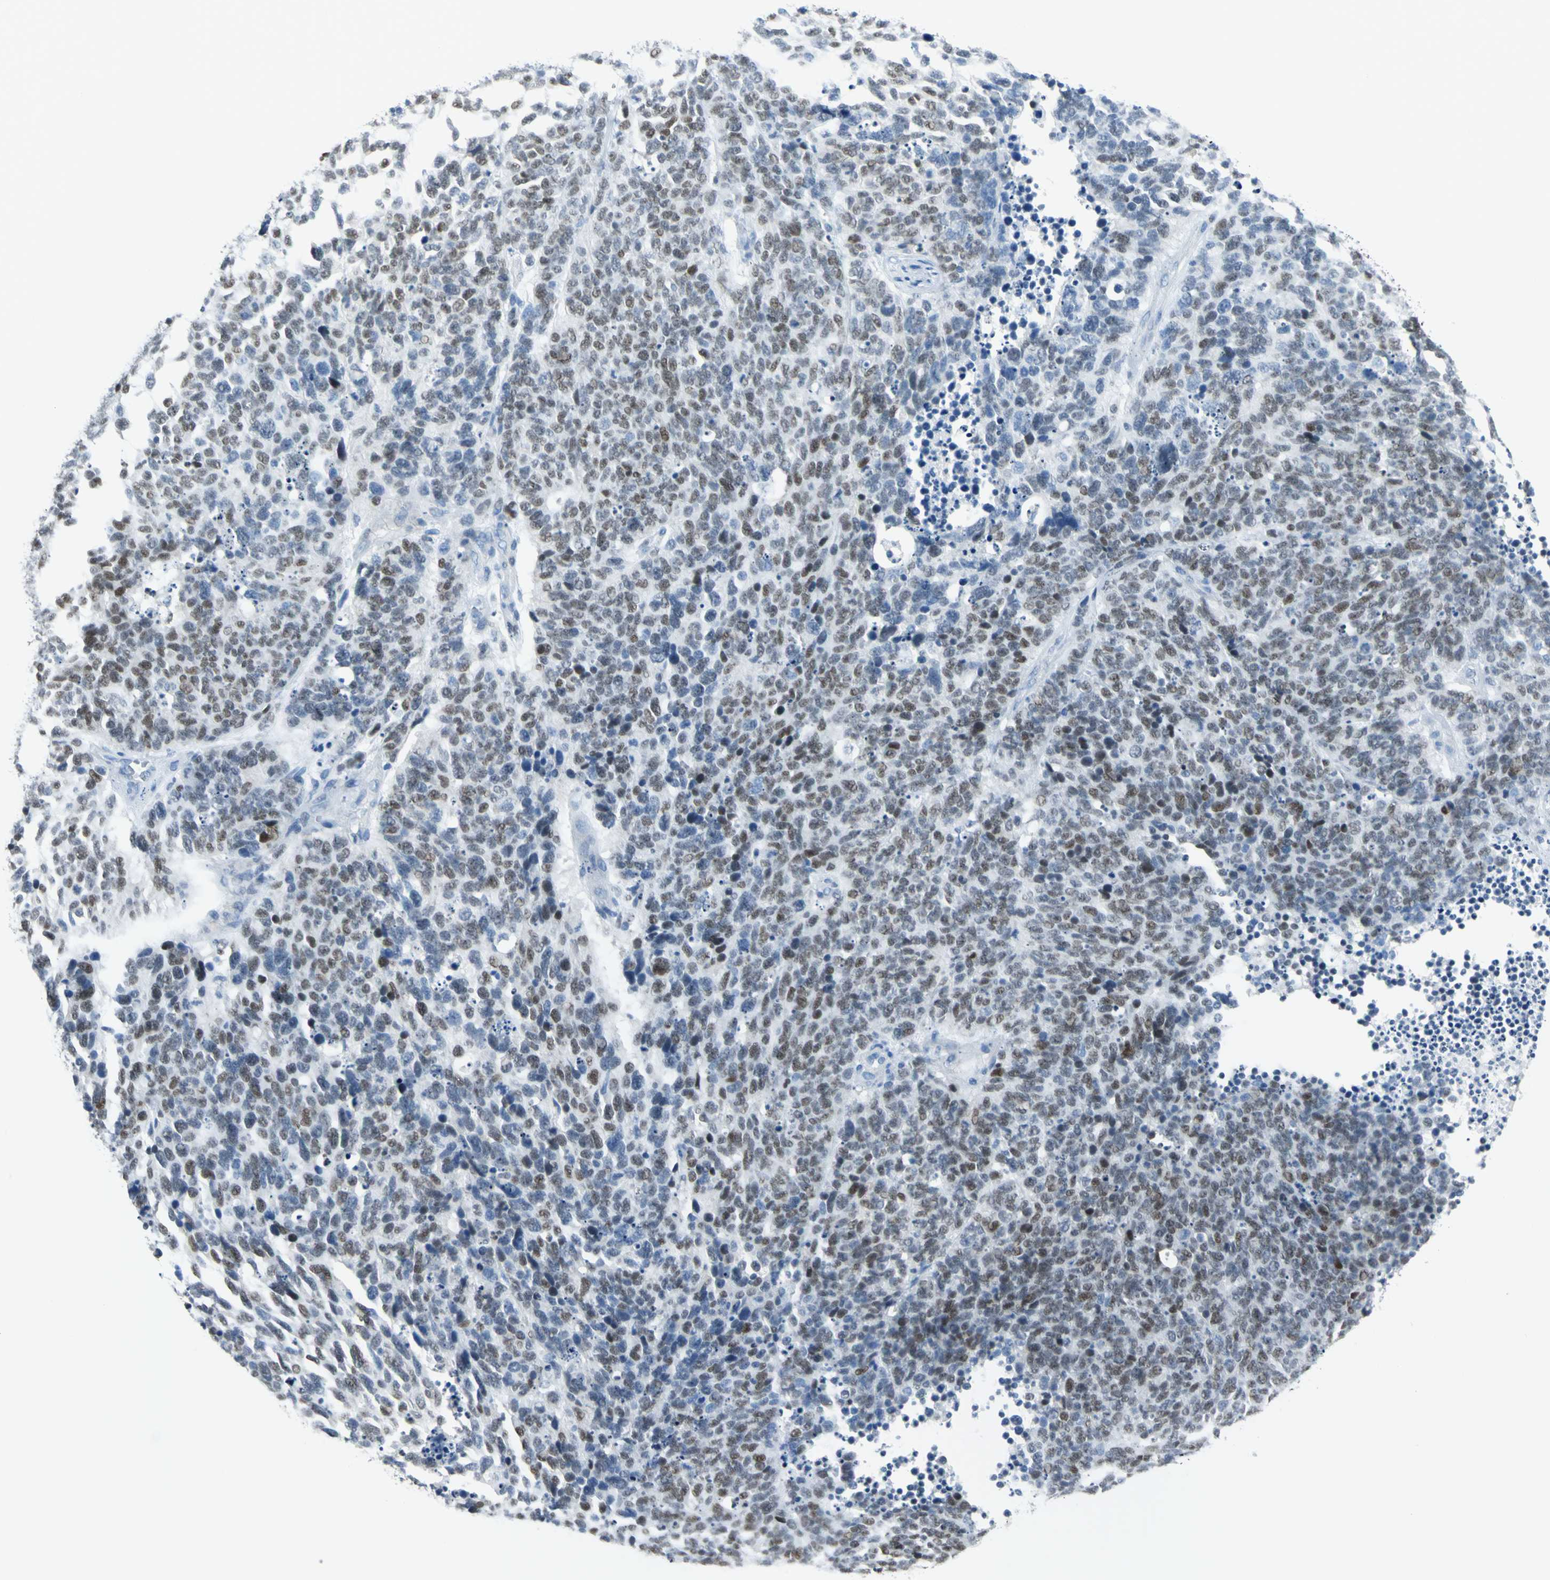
{"staining": {"intensity": "moderate", "quantity": "25%-75%", "location": "nuclear"}, "tissue": "lung cancer", "cell_type": "Tumor cells", "image_type": "cancer", "snomed": [{"axis": "morphology", "description": "Neoplasm, malignant, NOS"}, {"axis": "topography", "description": "Lung"}], "caption": "Protein positivity by IHC reveals moderate nuclear staining in approximately 25%-75% of tumor cells in lung cancer (neoplasm (malignant)).", "gene": "MCM3", "patient": {"sex": "female", "age": 58}}